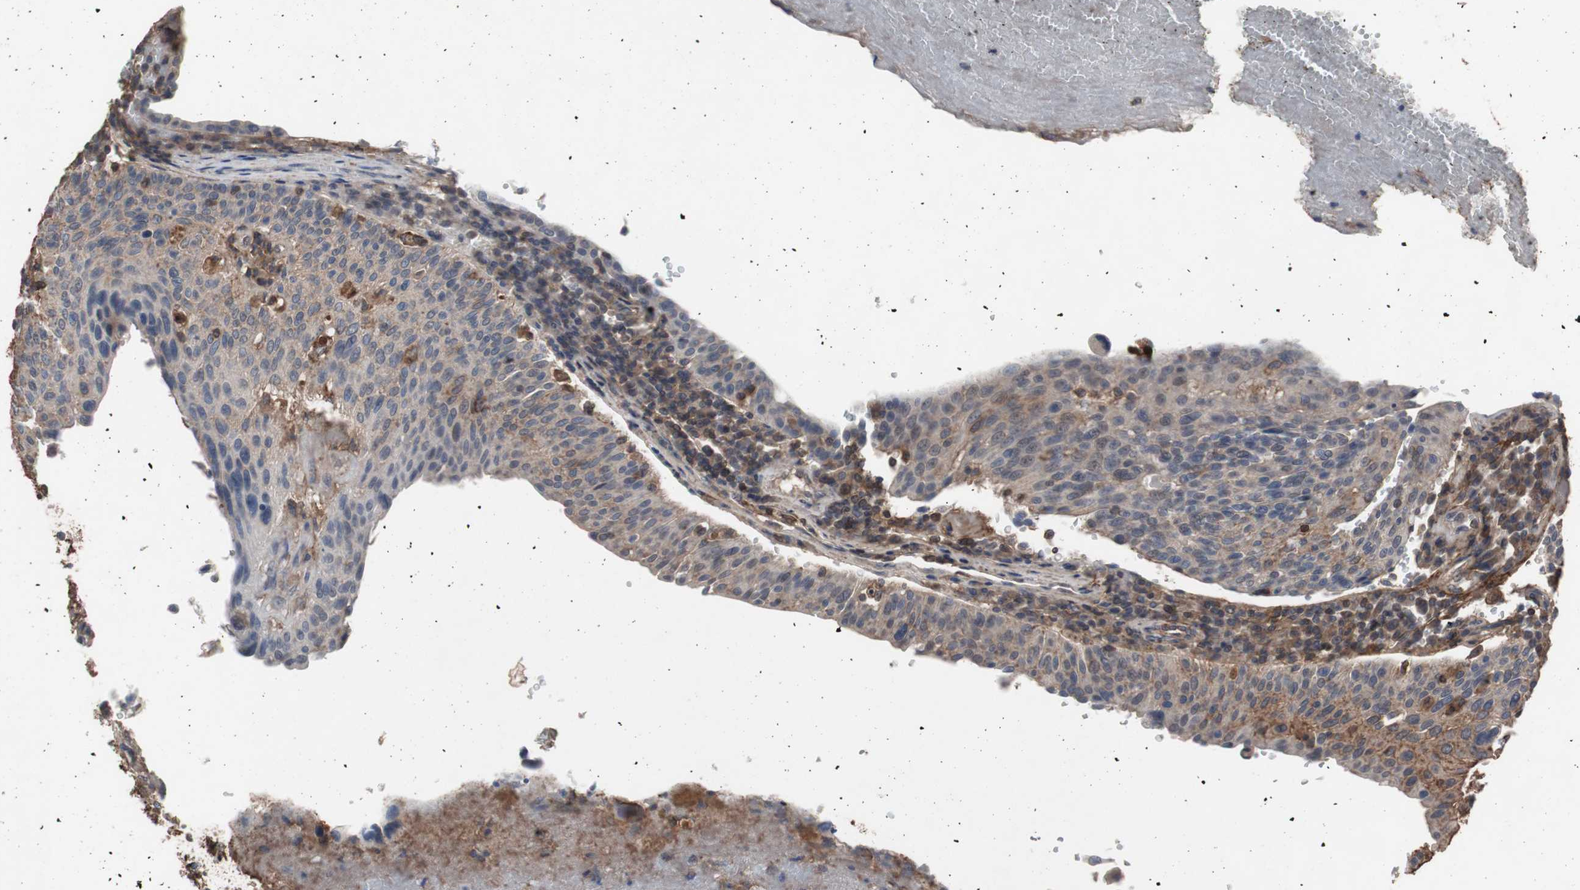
{"staining": {"intensity": "weak", "quantity": "<25%", "location": "cytoplasmic/membranous"}, "tissue": "urothelial cancer", "cell_type": "Tumor cells", "image_type": "cancer", "snomed": [{"axis": "morphology", "description": "Urothelial carcinoma, High grade"}, {"axis": "topography", "description": "Urinary bladder"}], "caption": "Immunohistochemistry (IHC) photomicrograph of human high-grade urothelial carcinoma stained for a protein (brown), which demonstrates no staining in tumor cells.", "gene": "COL6A2", "patient": {"sex": "male", "age": 66}}